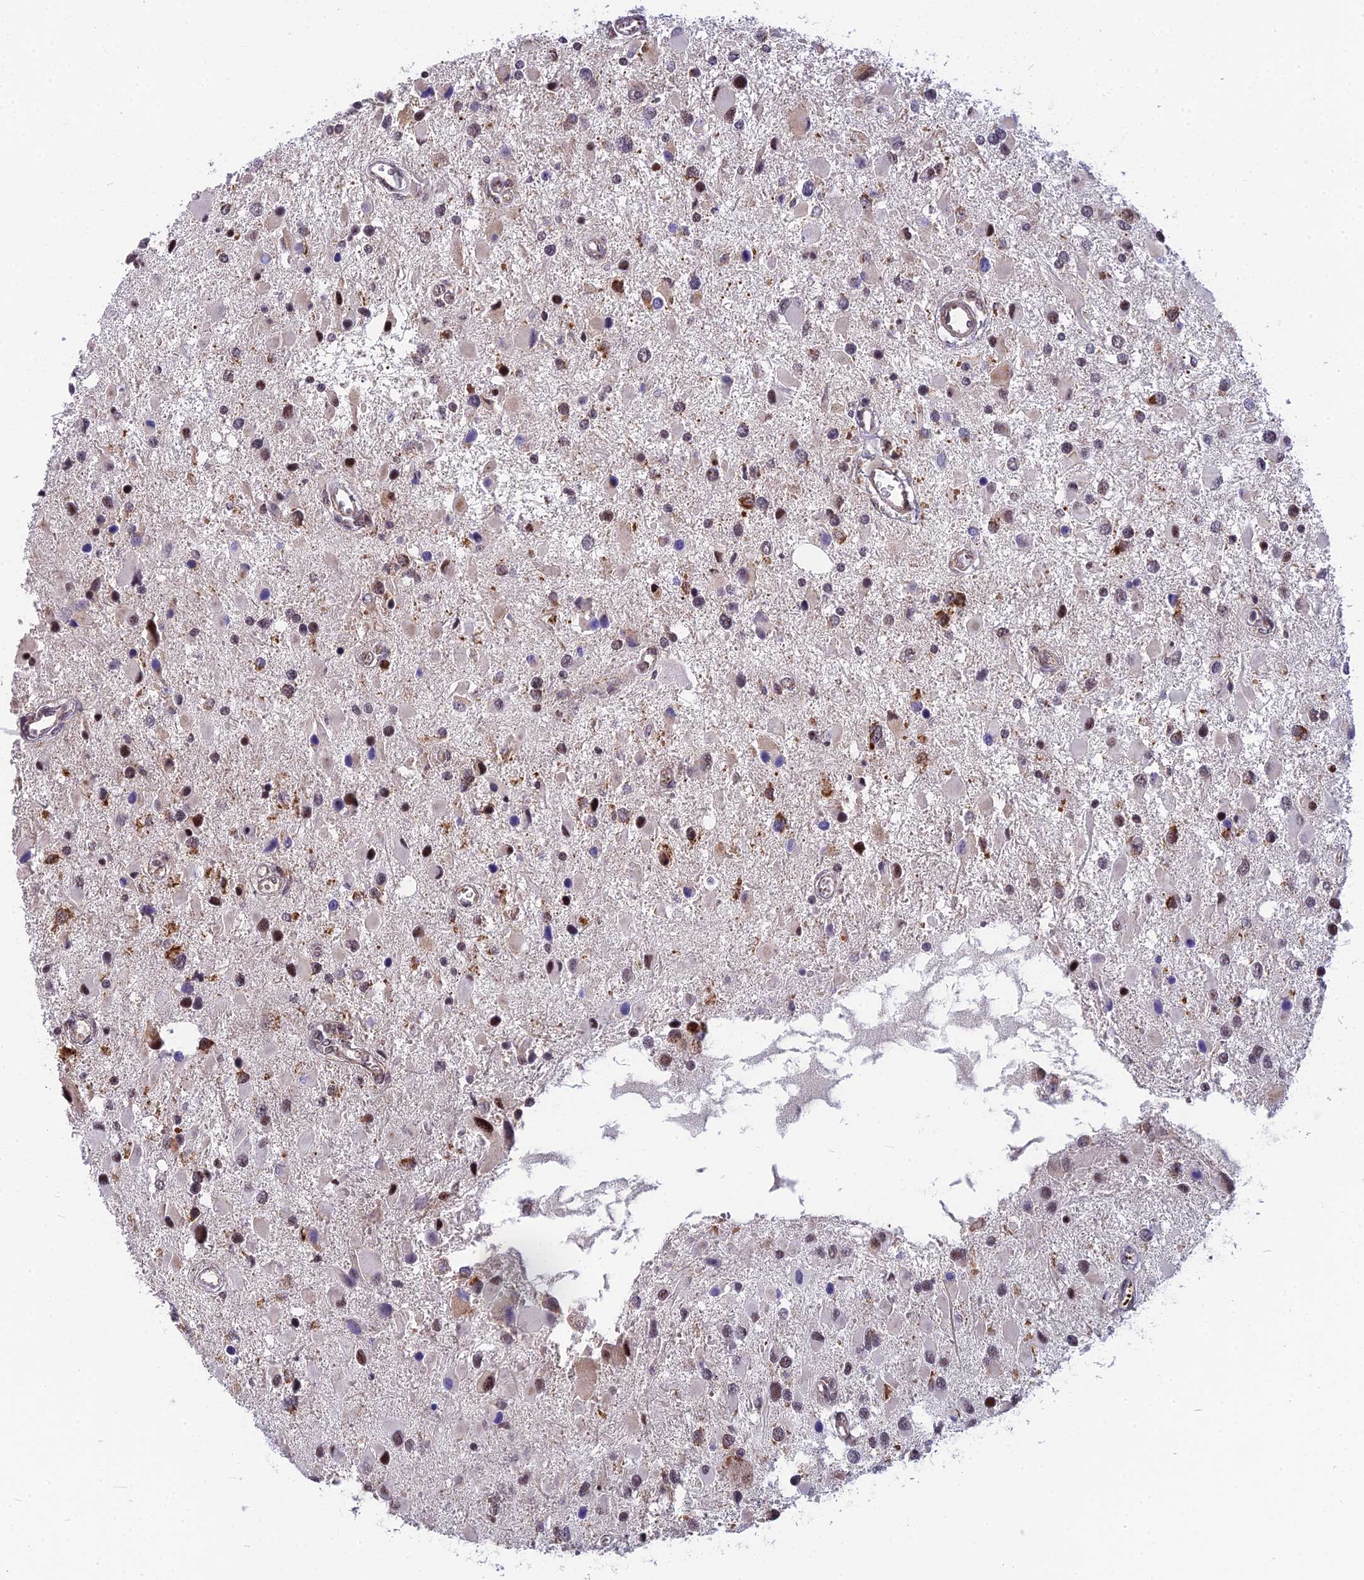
{"staining": {"intensity": "moderate", "quantity": "25%-75%", "location": "nuclear"}, "tissue": "glioma", "cell_type": "Tumor cells", "image_type": "cancer", "snomed": [{"axis": "morphology", "description": "Glioma, malignant, High grade"}, {"axis": "topography", "description": "Brain"}], "caption": "A brown stain shows moderate nuclear staining of a protein in high-grade glioma (malignant) tumor cells.", "gene": "CMC1", "patient": {"sex": "male", "age": 53}}